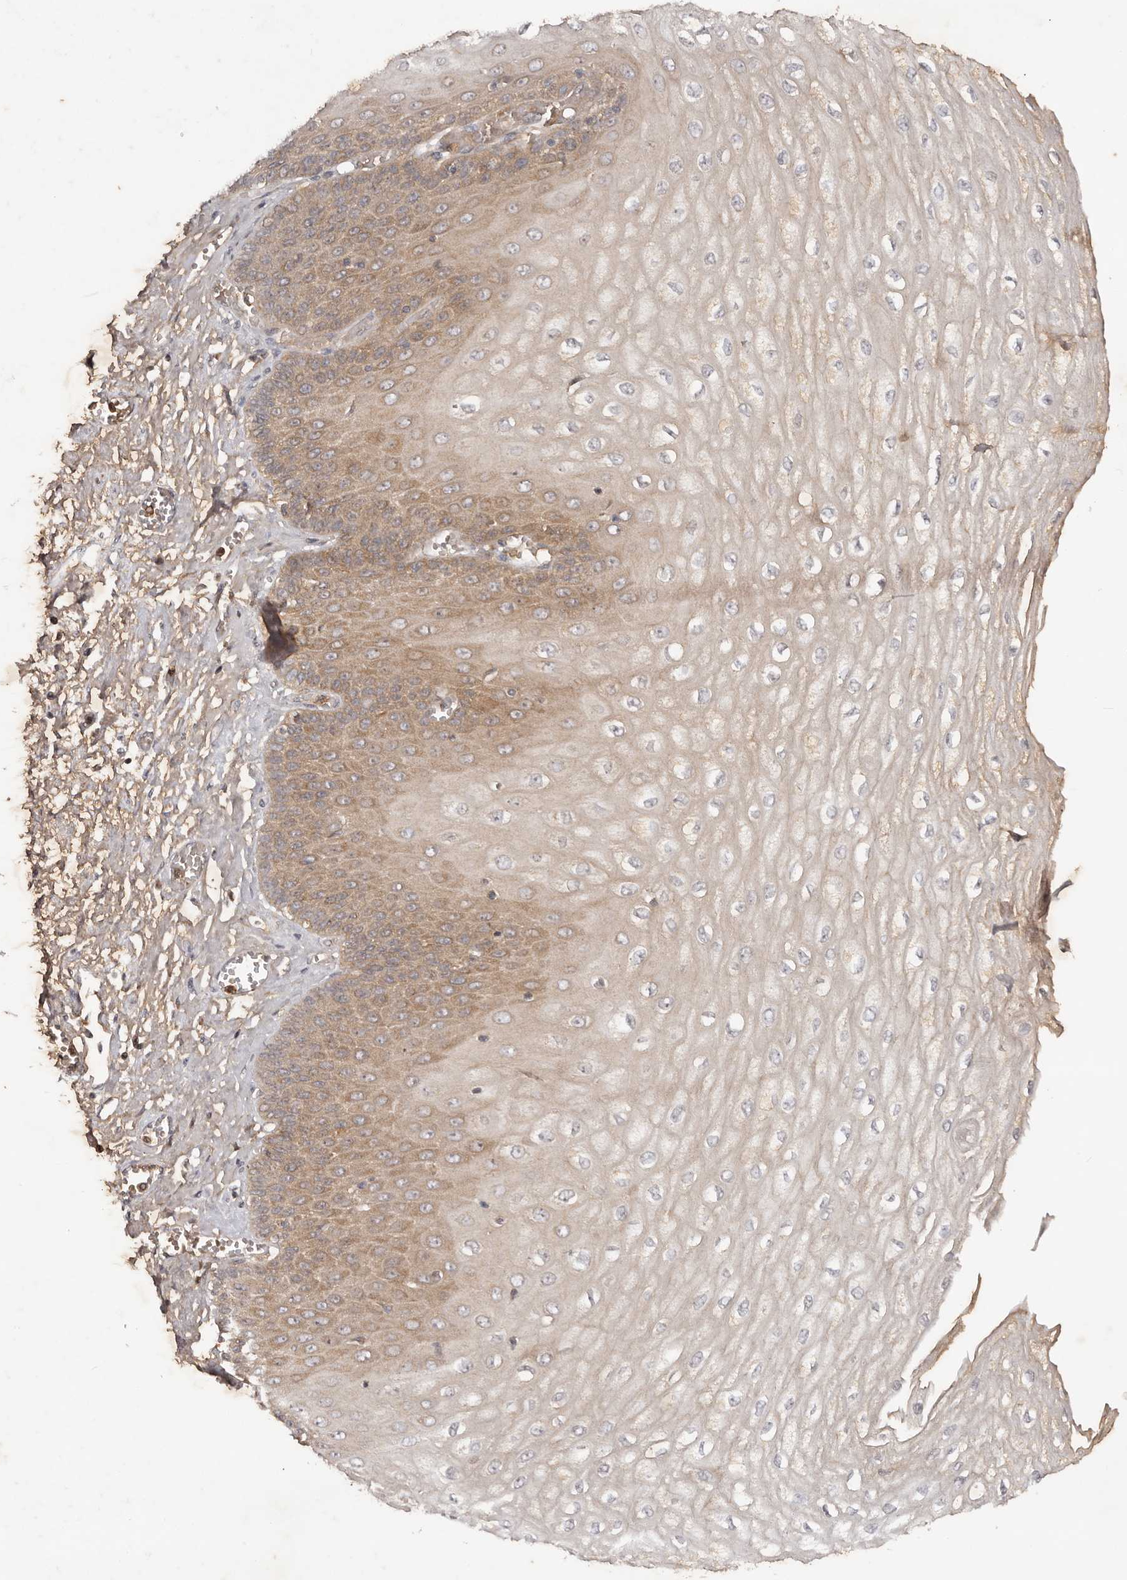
{"staining": {"intensity": "moderate", "quantity": "25%-75%", "location": "cytoplasmic/membranous"}, "tissue": "esophagus", "cell_type": "Squamous epithelial cells", "image_type": "normal", "snomed": [{"axis": "morphology", "description": "Normal tissue, NOS"}, {"axis": "topography", "description": "Esophagus"}], "caption": "This is an image of immunohistochemistry (IHC) staining of unremarkable esophagus, which shows moderate positivity in the cytoplasmic/membranous of squamous epithelial cells.", "gene": "PKIB", "patient": {"sex": "male", "age": 60}}